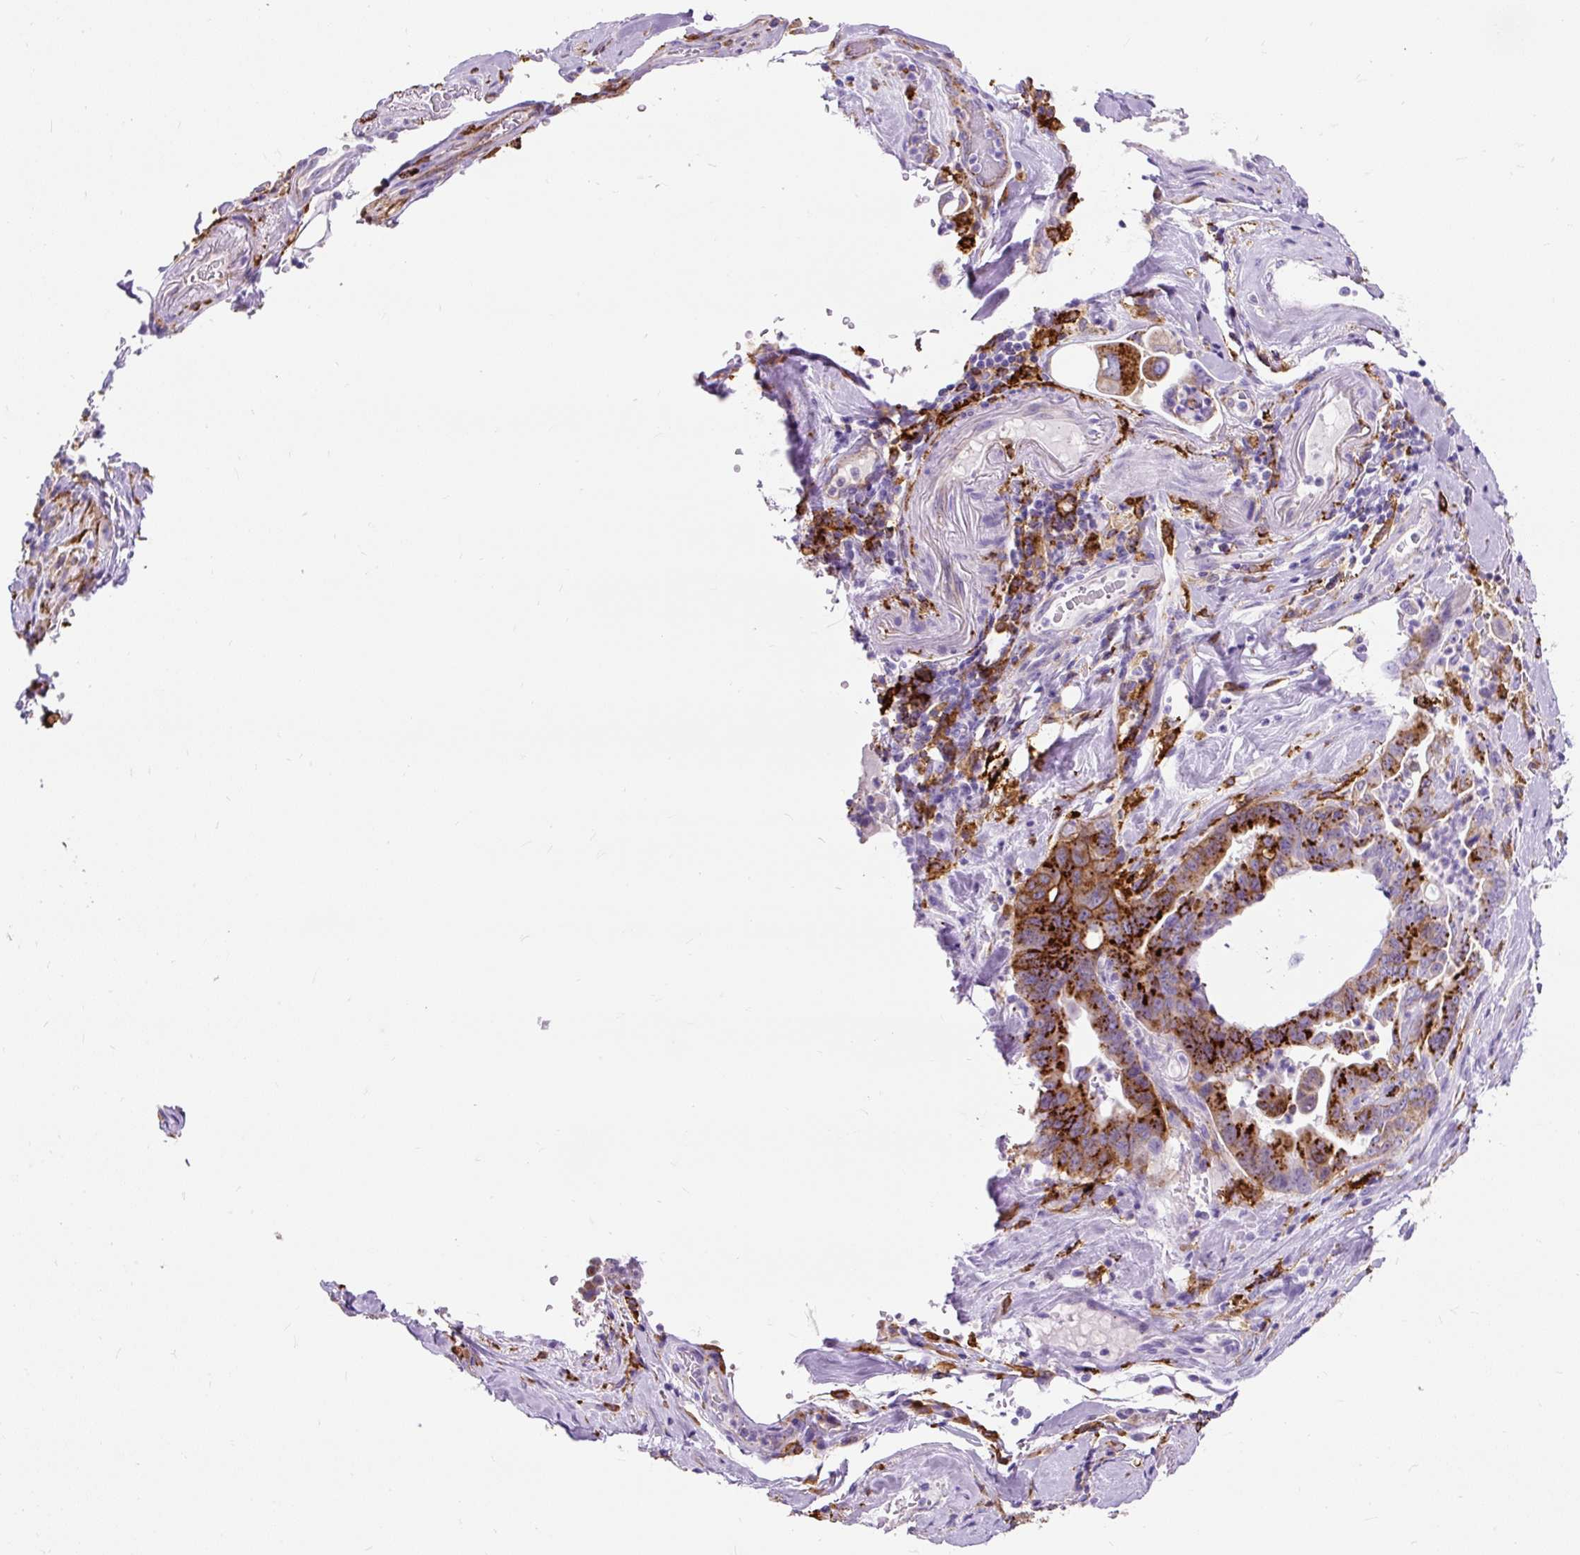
{"staining": {"intensity": "strong", "quantity": "25%-75%", "location": "cytoplasmic/membranous"}, "tissue": "pancreatic cancer", "cell_type": "Tumor cells", "image_type": "cancer", "snomed": [{"axis": "morphology", "description": "Adenocarcinoma, NOS"}, {"axis": "topography", "description": "Pancreas"}], "caption": "Protein analysis of pancreatic adenocarcinoma tissue displays strong cytoplasmic/membranous positivity in approximately 25%-75% of tumor cells.", "gene": "HLA-DRA", "patient": {"sex": "male", "age": 70}}